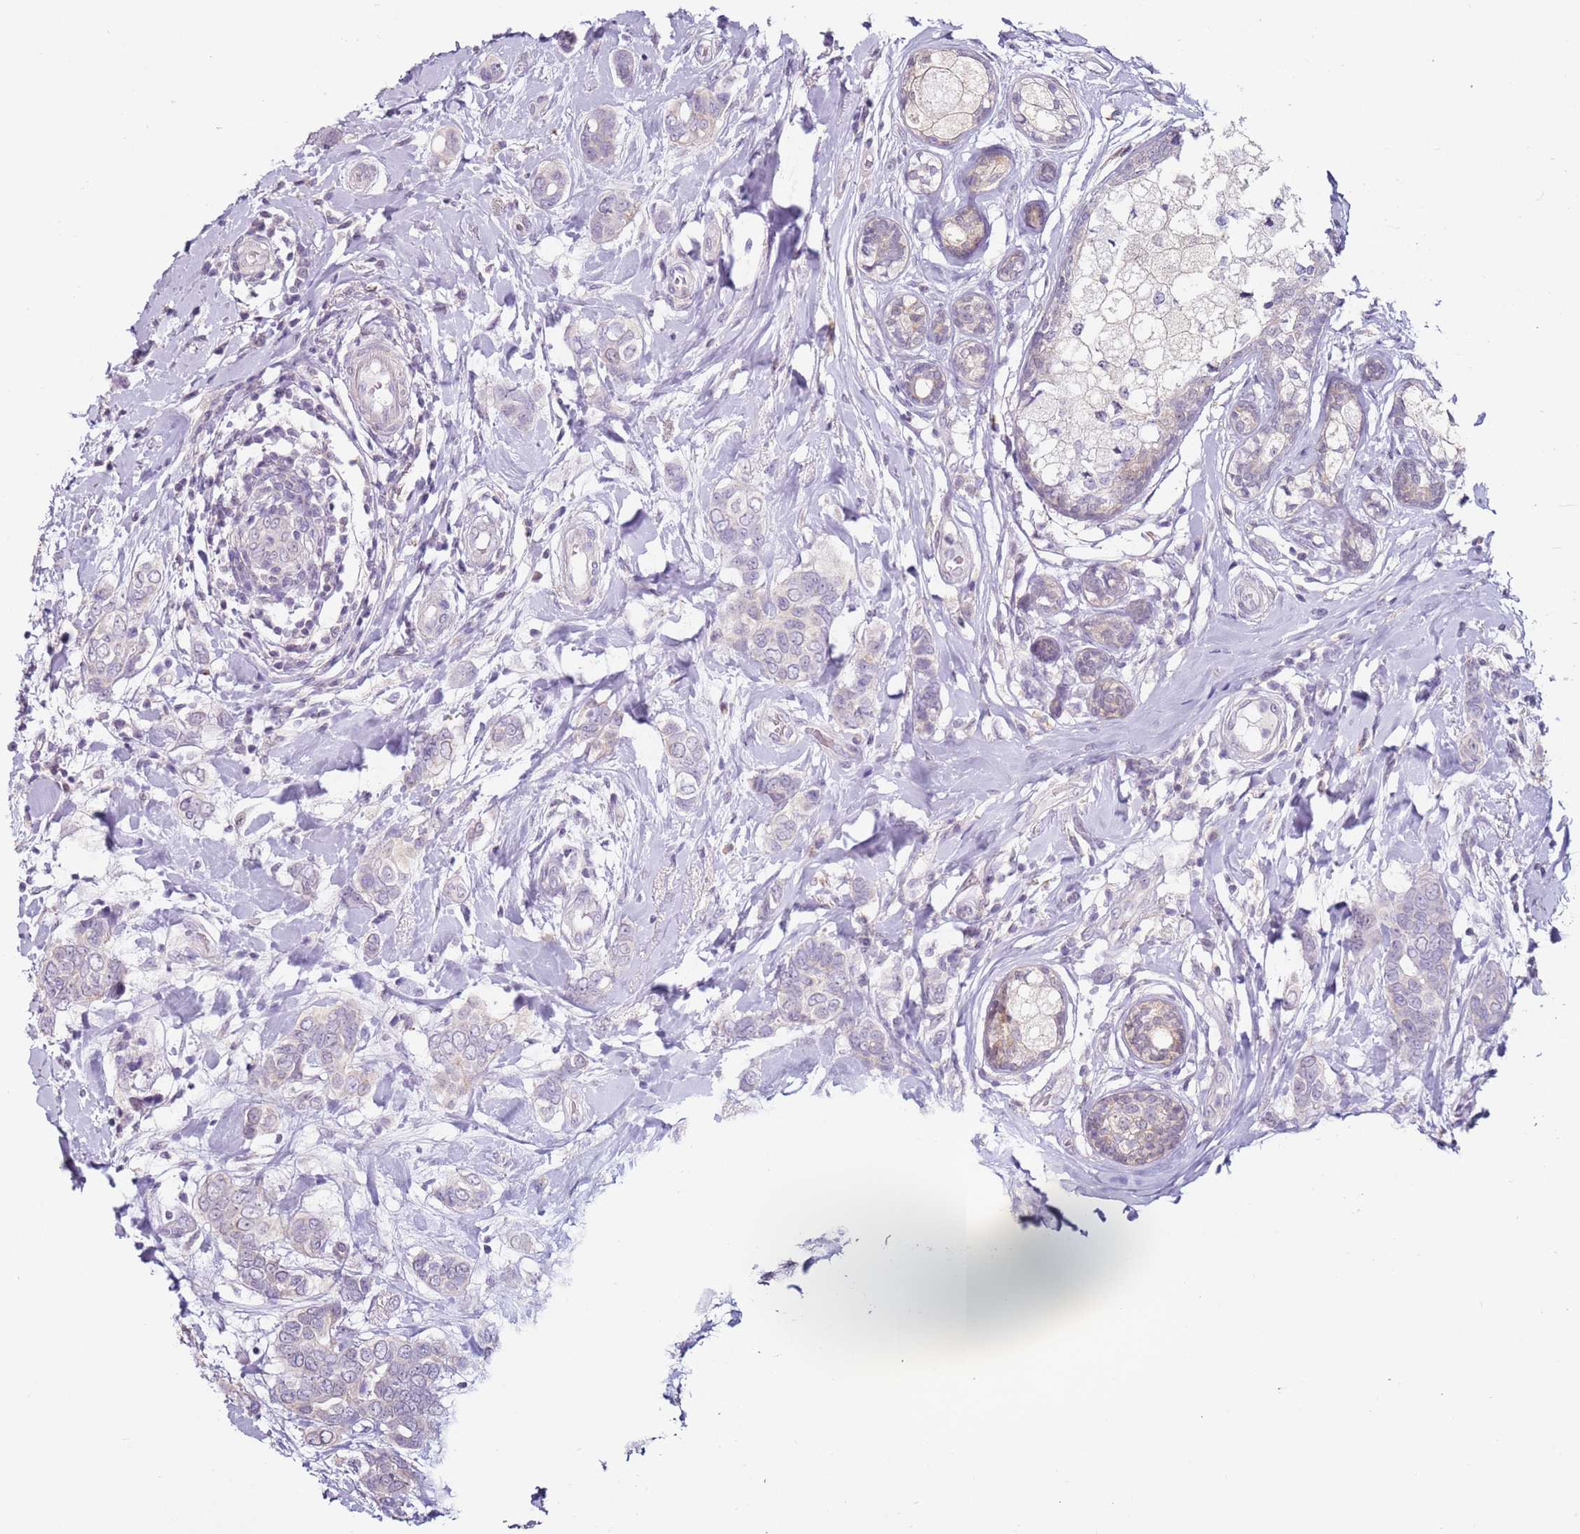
{"staining": {"intensity": "negative", "quantity": "none", "location": "none"}, "tissue": "breast cancer", "cell_type": "Tumor cells", "image_type": "cancer", "snomed": [{"axis": "morphology", "description": "Lobular carcinoma"}, {"axis": "topography", "description": "Breast"}], "caption": "High magnification brightfield microscopy of lobular carcinoma (breast) stained with DAB (3,3'-diaminobenzidine) (brown) and counterstained with hematoxylin (blue): tumor cells show no significant staining.", "gene": "MDH1", "patient": {"sex": "female", "age": 51}}